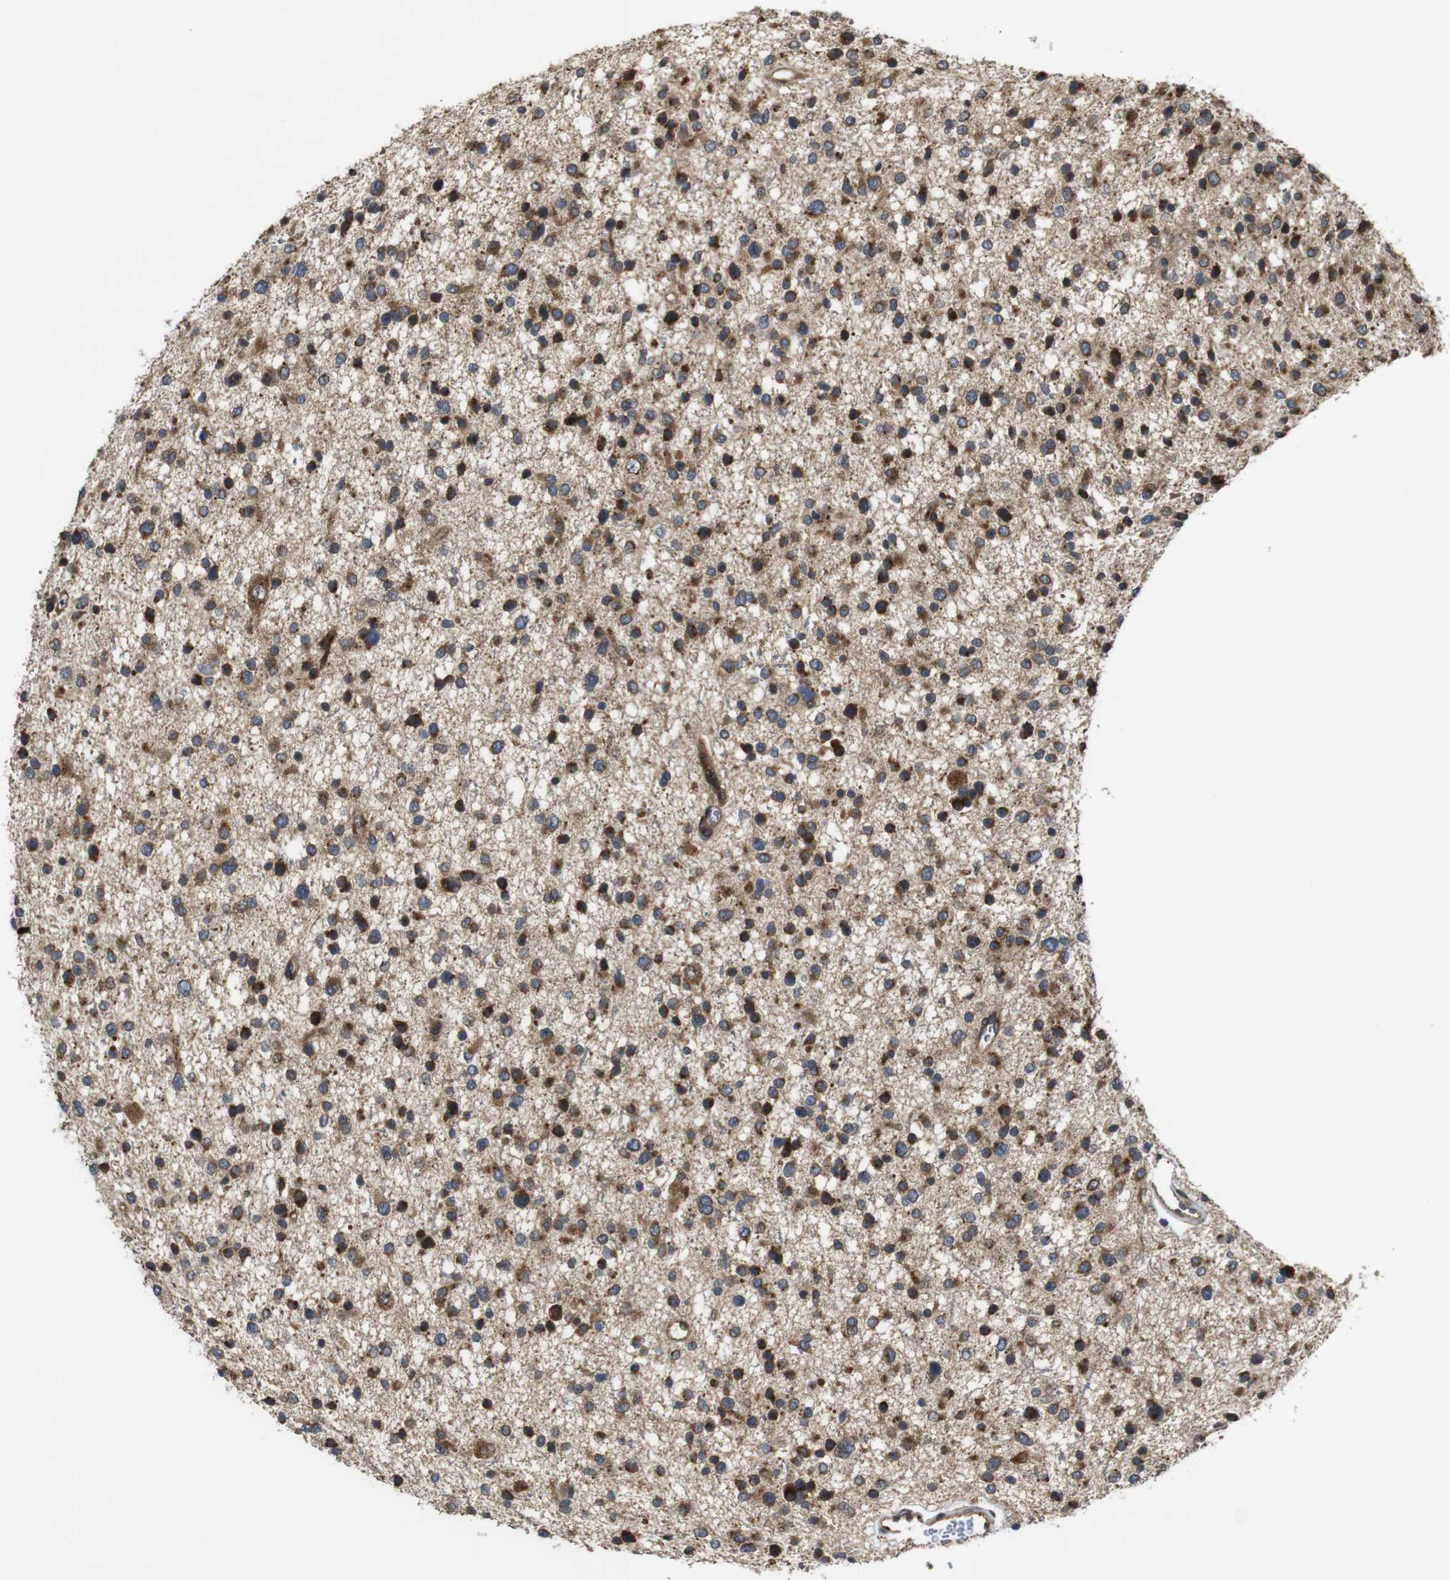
{"staining": {"intensity": "moderate", "quantity": ">75%", "location": "cytoplasmic/membranous"}, "tissue": "glioma", "cell_type": "Tumor cells", "image_type": "cancer", "snomed": [{"axis": "morphology", "description": "Glioma, malignant, Low grade"}, {"axis": "topography", "description": "Brain"}], "caption": "The image shows immunohistochemical staining of glioma. There is moderate cytoplasmic/membranous expression is identified in about >75% of tumor cells. (brown staining indicates protein expression, while blue staining denotes nuclei).", "gene": "EFCAB14", "patient": {"sex": "female", "age": 37}}